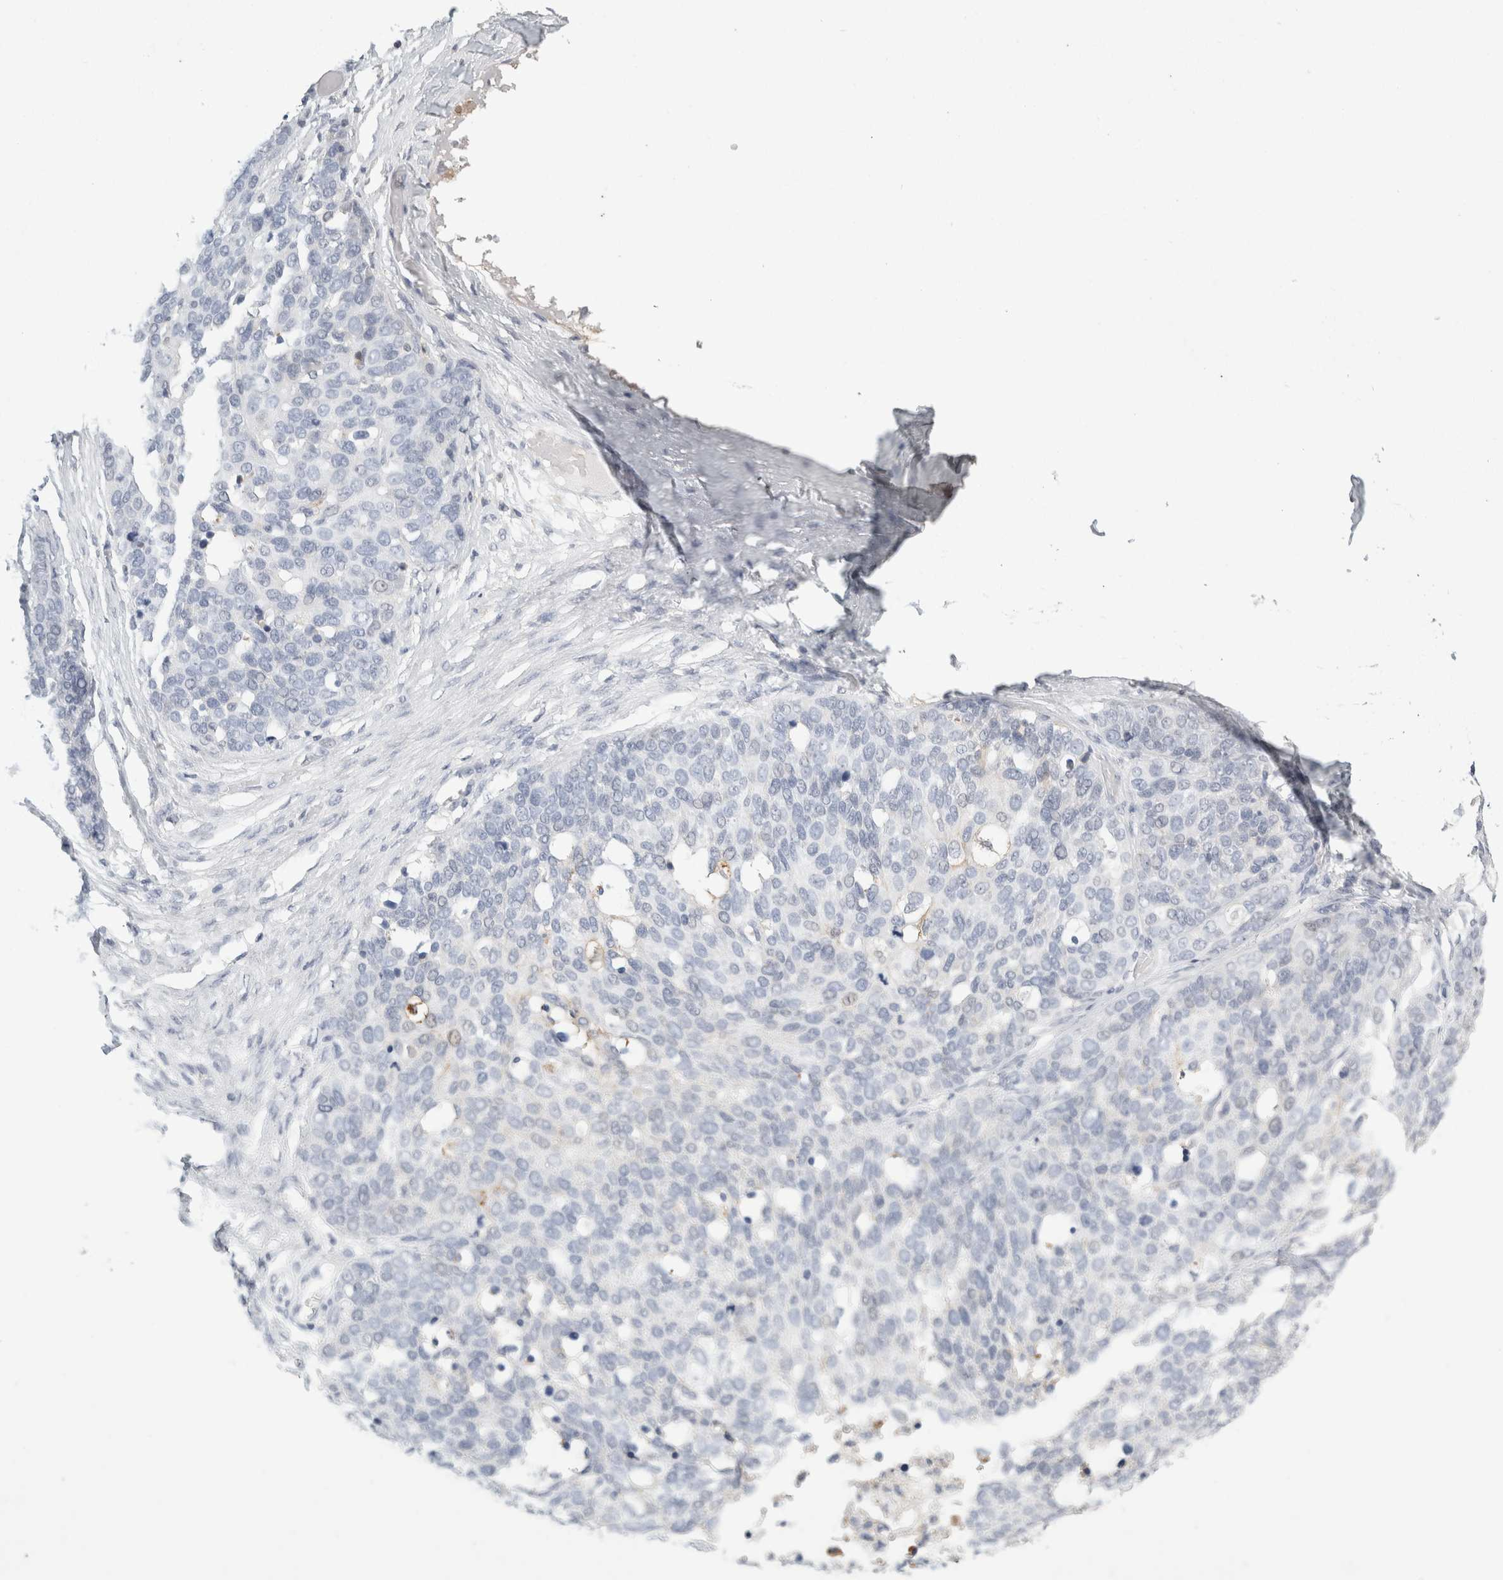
{"staining": {"intensity": "negative", "quantity": "none", "location": "none"}, "tissue": "ovarian cancer", "cell_type": "Tumor cells", "image_type": "cancer", "snomed": [{"axis": "morphology", "description": "Cystadenocarcinoma, serous, NOS"}, {"axis": "topography", "description": "Ovary"}], "caption": "This is a histopathology image of IHC staining of ovarian serous cystadenocarcinoma, which shows no staining in tumor cells. (DAB immunohistochemistry (IHC) with hematoxylin counter stain).", "gene": "P2RY2", "patient": {"sex": "female", "age": 44}}